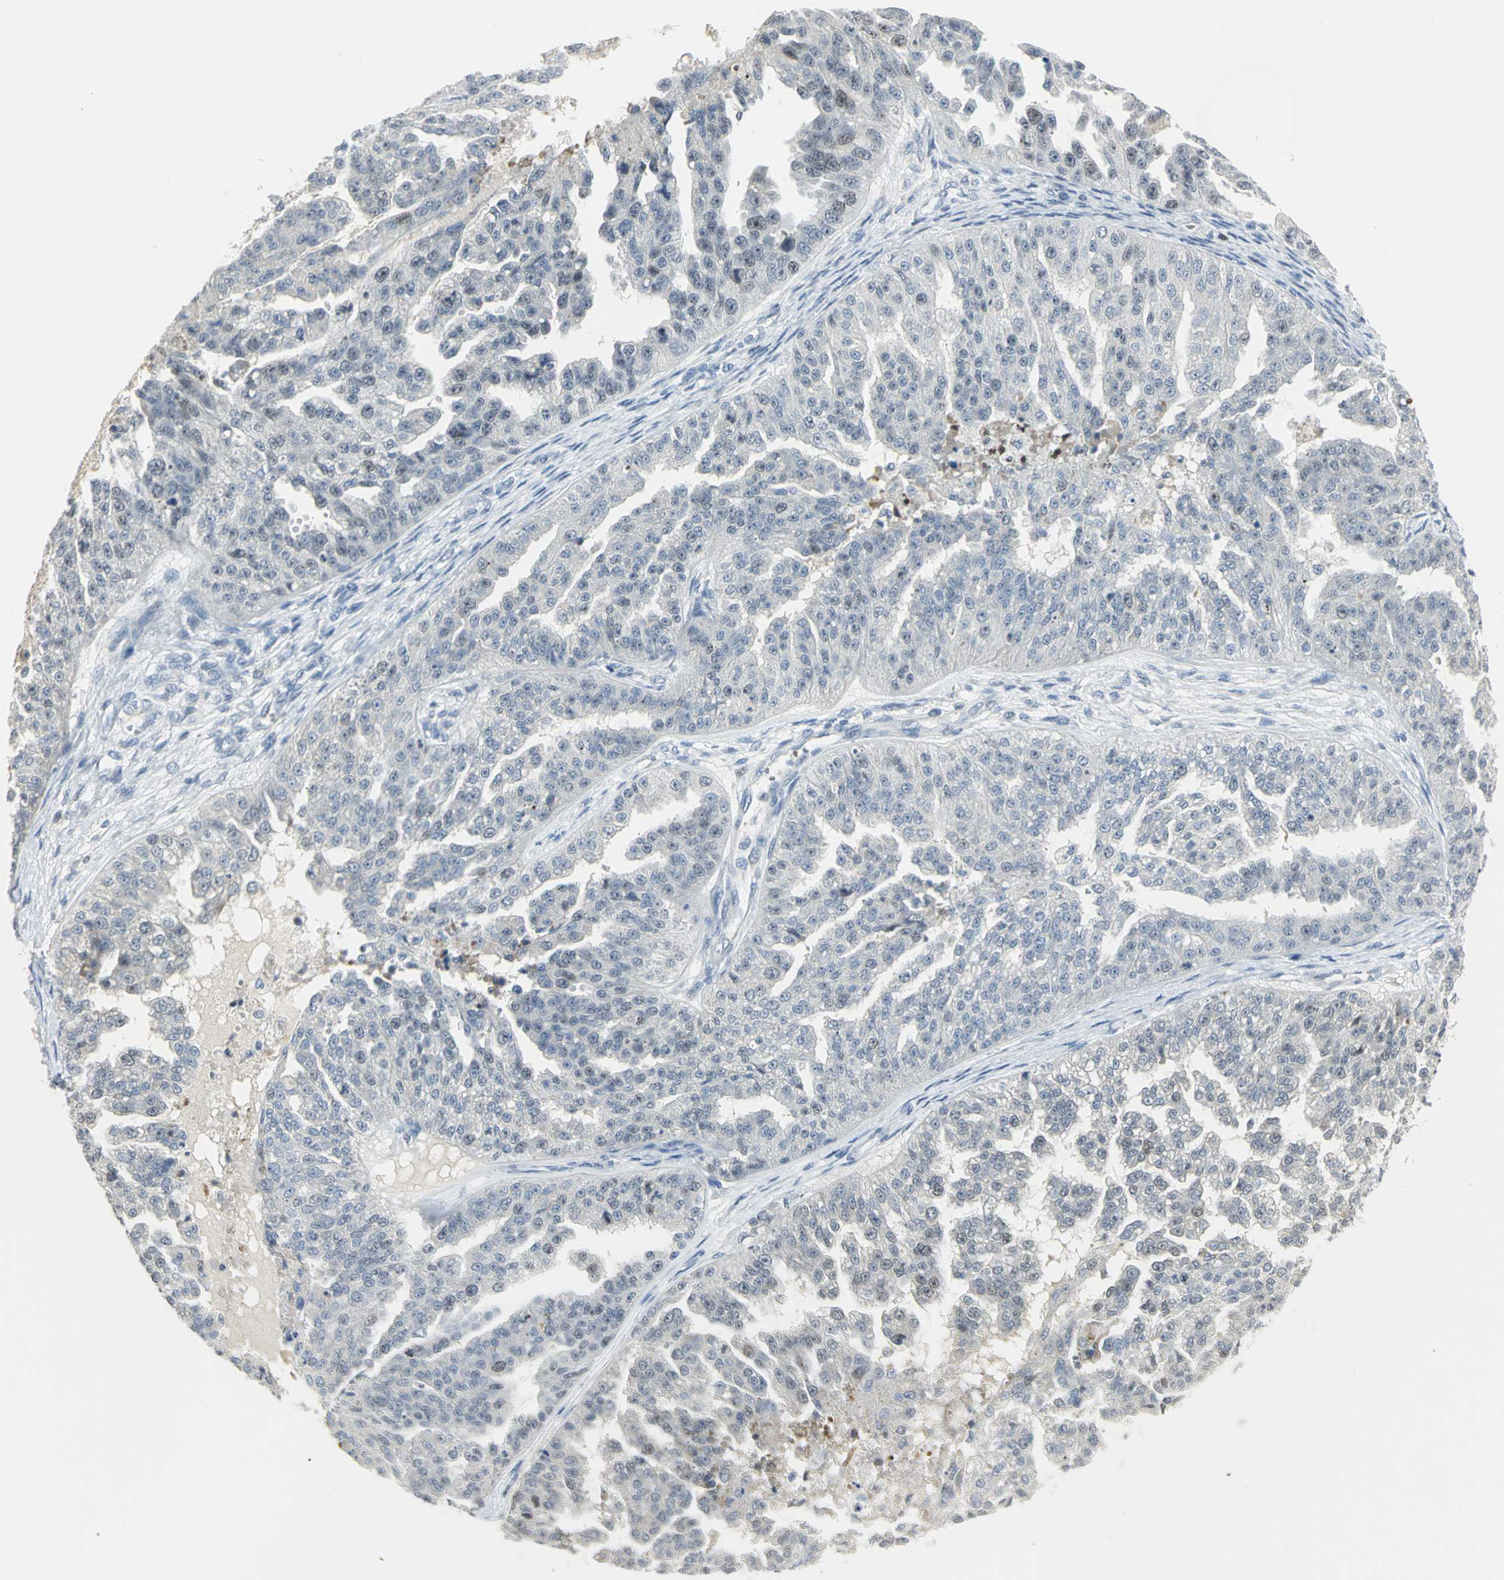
{"staining": {"intensity": "weak", "quantity": "<25%", "location": "nuclear"}, "tissue": "ovarian cancer", "cell_type": "Tumor cells", "image_type": "cancer", "snomed": [{"axis": "morphology", "description": "Cystadenocarcinoma, serous, NOS"}, {"axis": "topography", "description": "Ovary"}], "caption": "Tumor cells are negative for brown protein staining in ovarian serous cystadenocarcinoma.", "gene": "BCL6", "patient": {"sex": "female", "age": 58}}